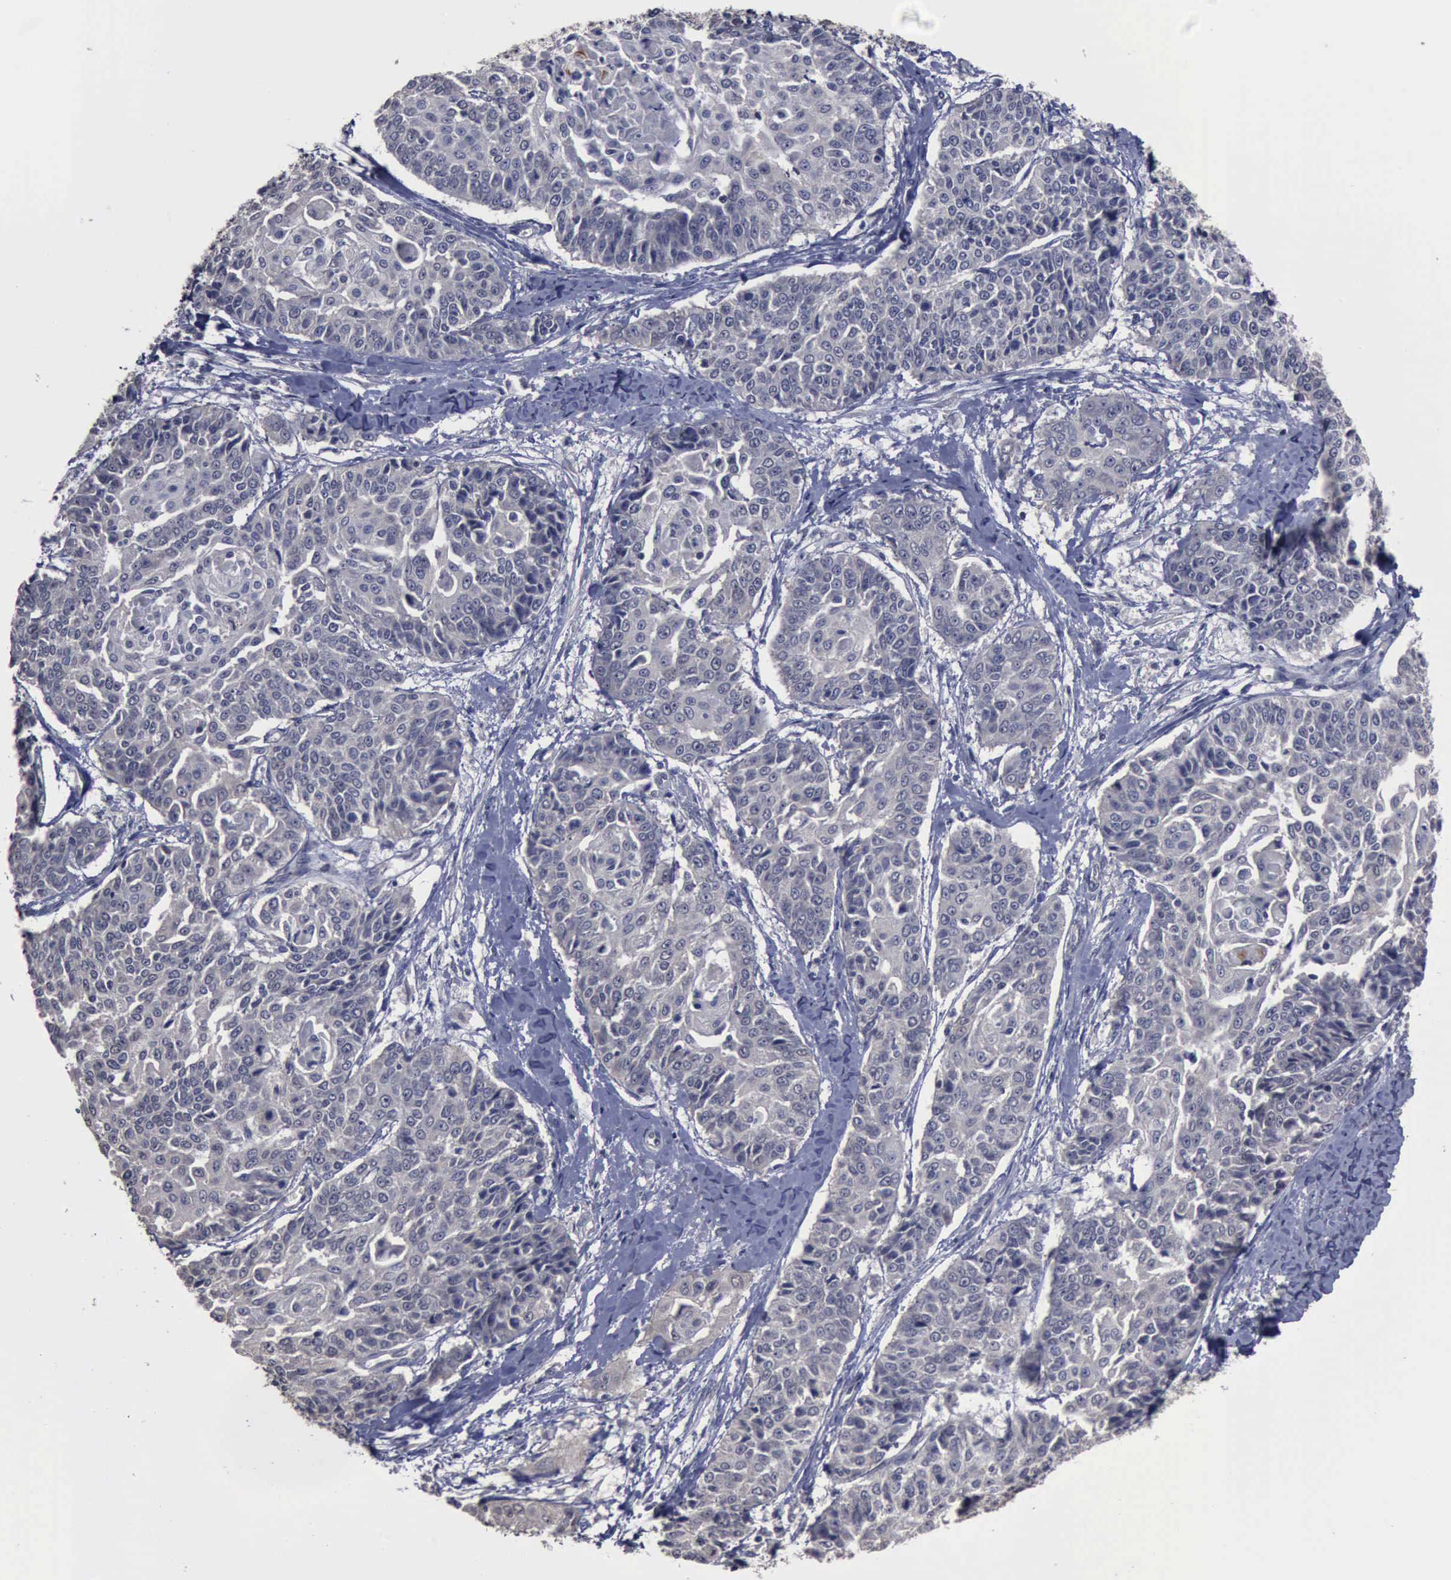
{"staining": {"intensity": "negative", "quantity": "none", "location": "none"}, "tissue": "cervical cancer", "cell_type": "Tumor cells", "image_type": "cancer", "snomed": [{"axis": "morphology", "description": "Squamous cell carcinoma, NOS"}, {"axis": "topography", "description": "Cervix"}], "caption": "Immunohistochemistry histopathology image of human cervical squamous cell carcinoma stained for a protein (brown), which demonstrates no positivity in tumor cells.", "gene": "CRKL", "patient": {"sex": "female", "age": 64}}